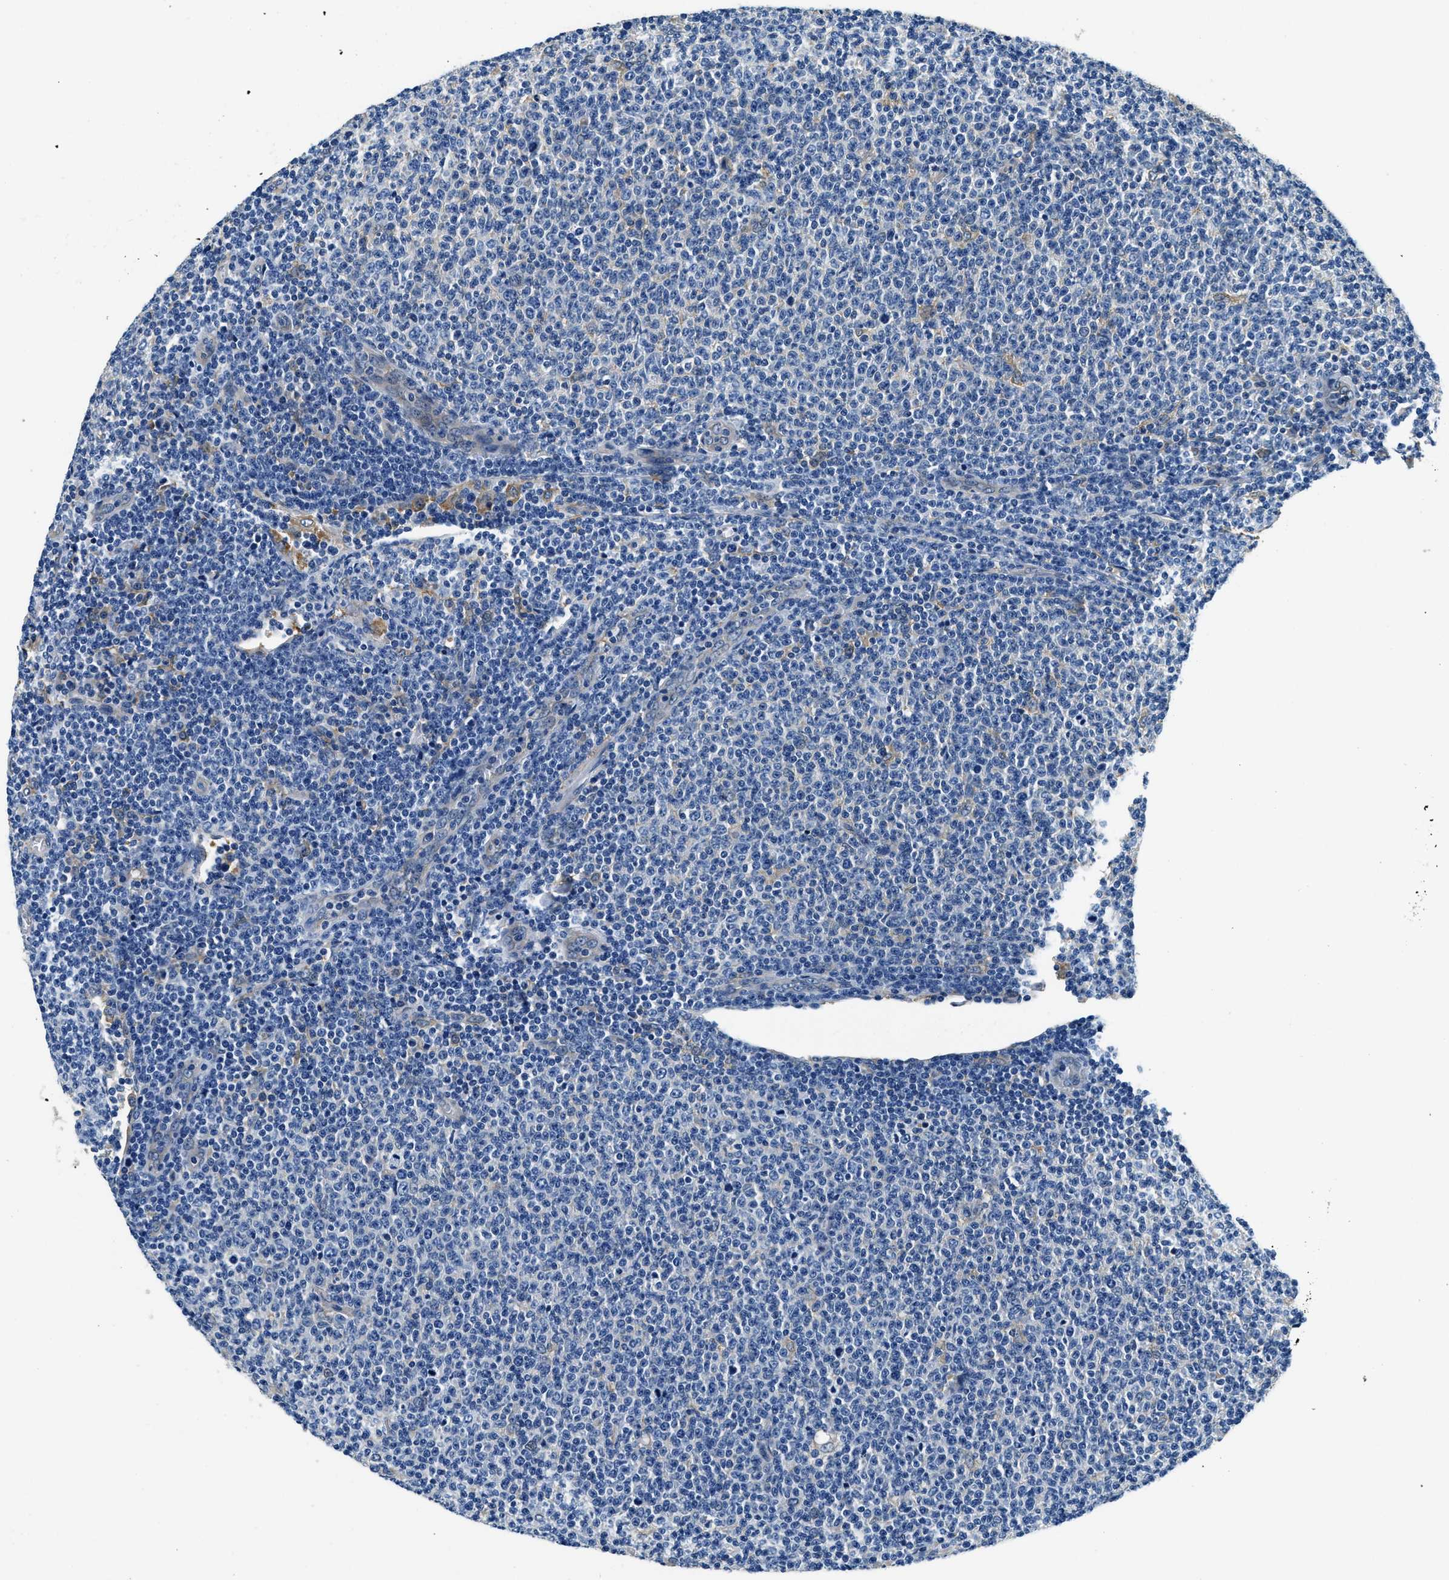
{"staining": {"intensity": "negative", "quantity": "none", "location": "none"}, "tissue": "lymphoma", "cell_type": "Tumor cells", "image_type": "cancer", "snomed": [{"axis": "morphology", "description": "Malignant lymphoma, non-Hodgkin's type, Low grade"}, {"axis": "topography", "description": "Lymph node"}], "caption": "Immunohistochemistry (IHC) photomicrograph of neoplastic tissue: human lymphoma stained with DAB (3,3'-diaminobenzidine) displays no significant protein staining in tumor cells.", "gene": "TWF1", "patient": {"sex": "male", "age": 66}}